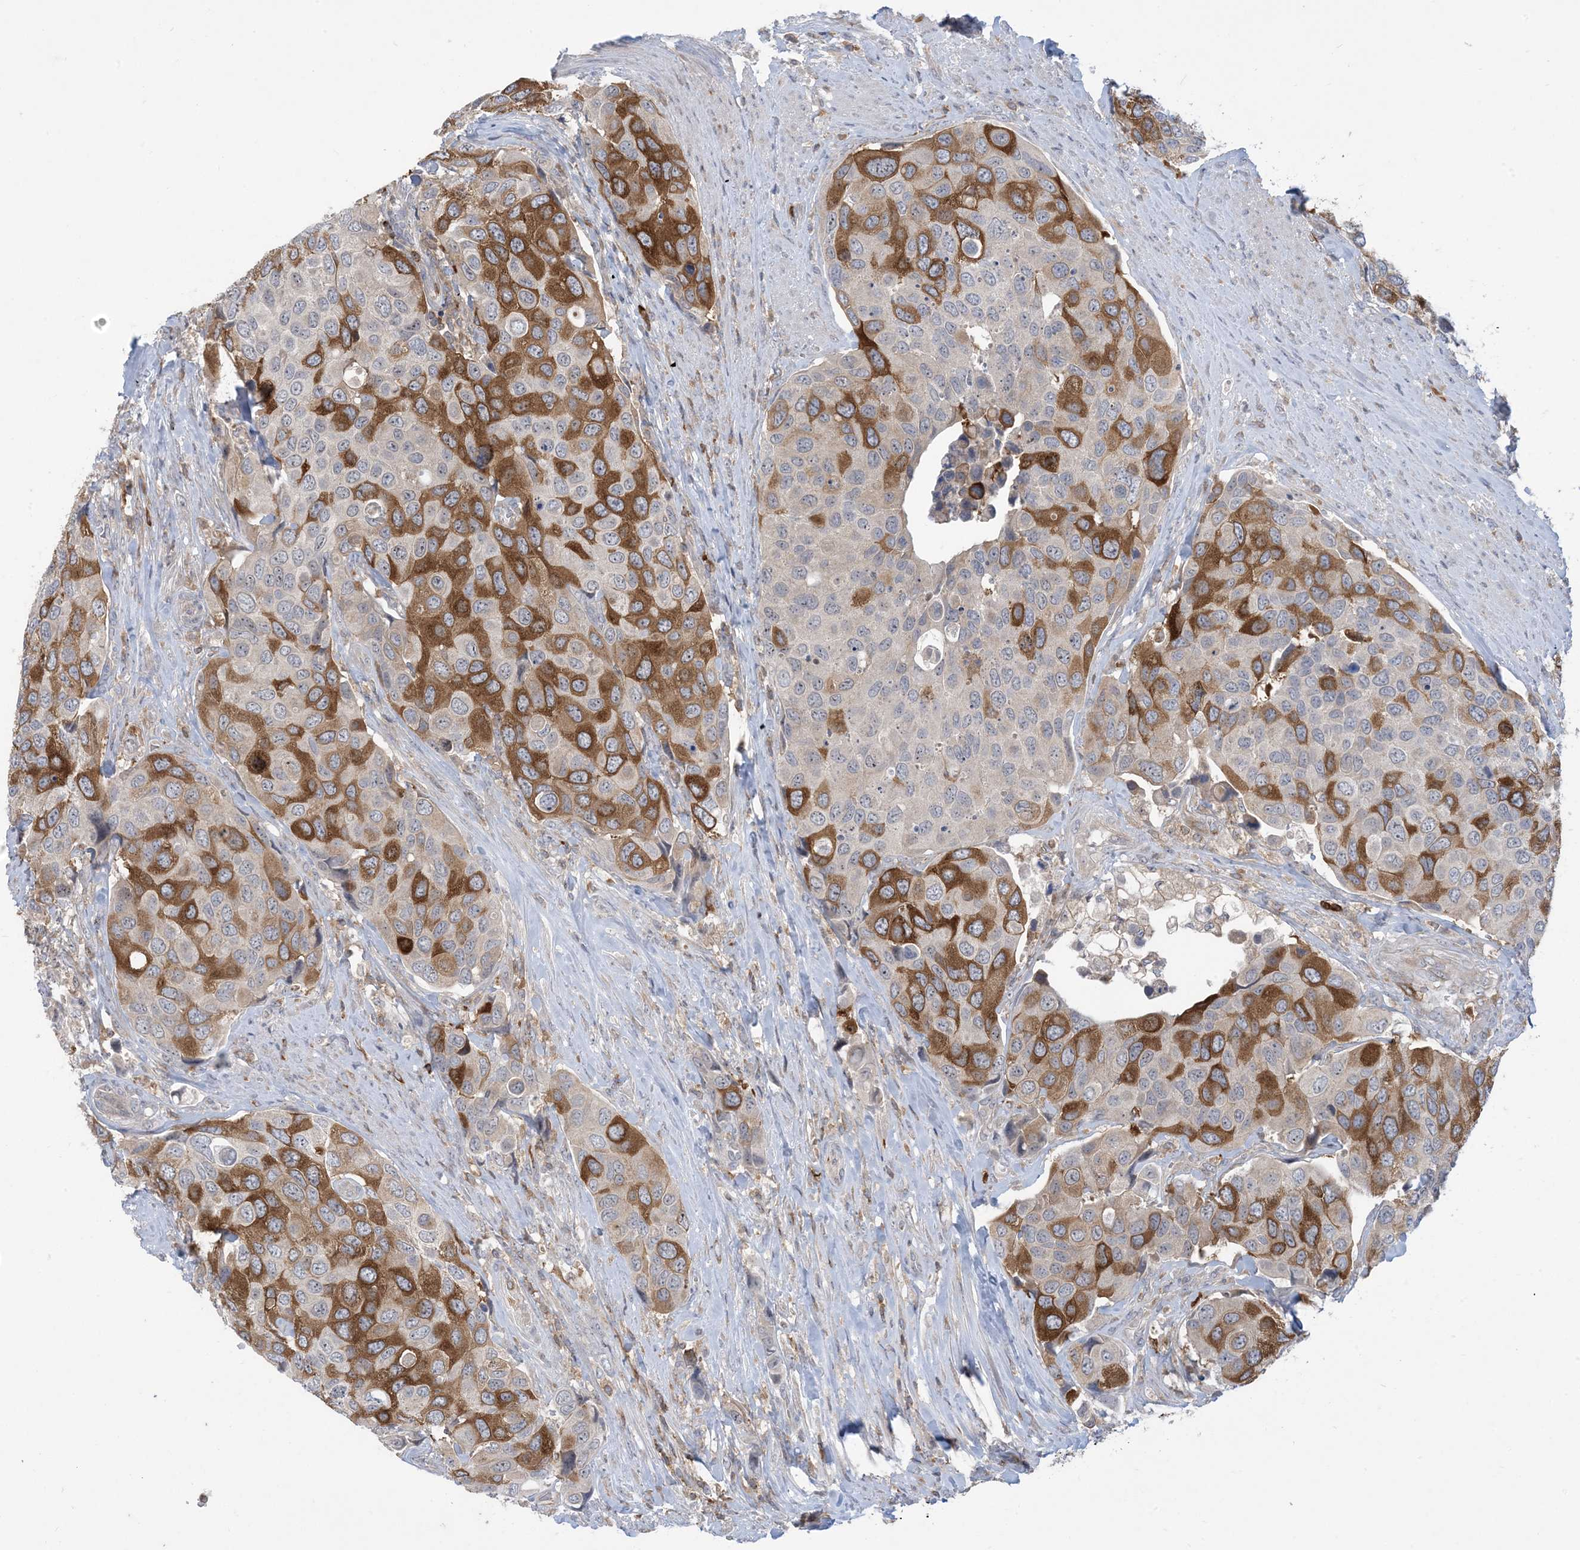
{"staining": {"intensity": "strong", "quantity": "25%-75%", "location": "cytoplasmic/membranous"}, "tissue": "urothelial cancer", "cell_type": "Tumor cells", "image_type": "cancer", "snomed": [{"axis": "morphology", "description": "Urothelial carcinoma, High grade"}, {"axis": "topography", "description": "Urinary bladder"}], "caption": "Immunohistochemistry (IHC) histopathology image of neoplastic tissue: urothelial cancer stained using immunohistochemistry (IHC) exhibits high levels of strong protein expression localized specifically in the cytoplasmic/membranous of tumor cells, appearing as a cytoplasmic/membranous brown color.", "gene": "AOC1", "patient": {"sex": "male", "age": 74}}